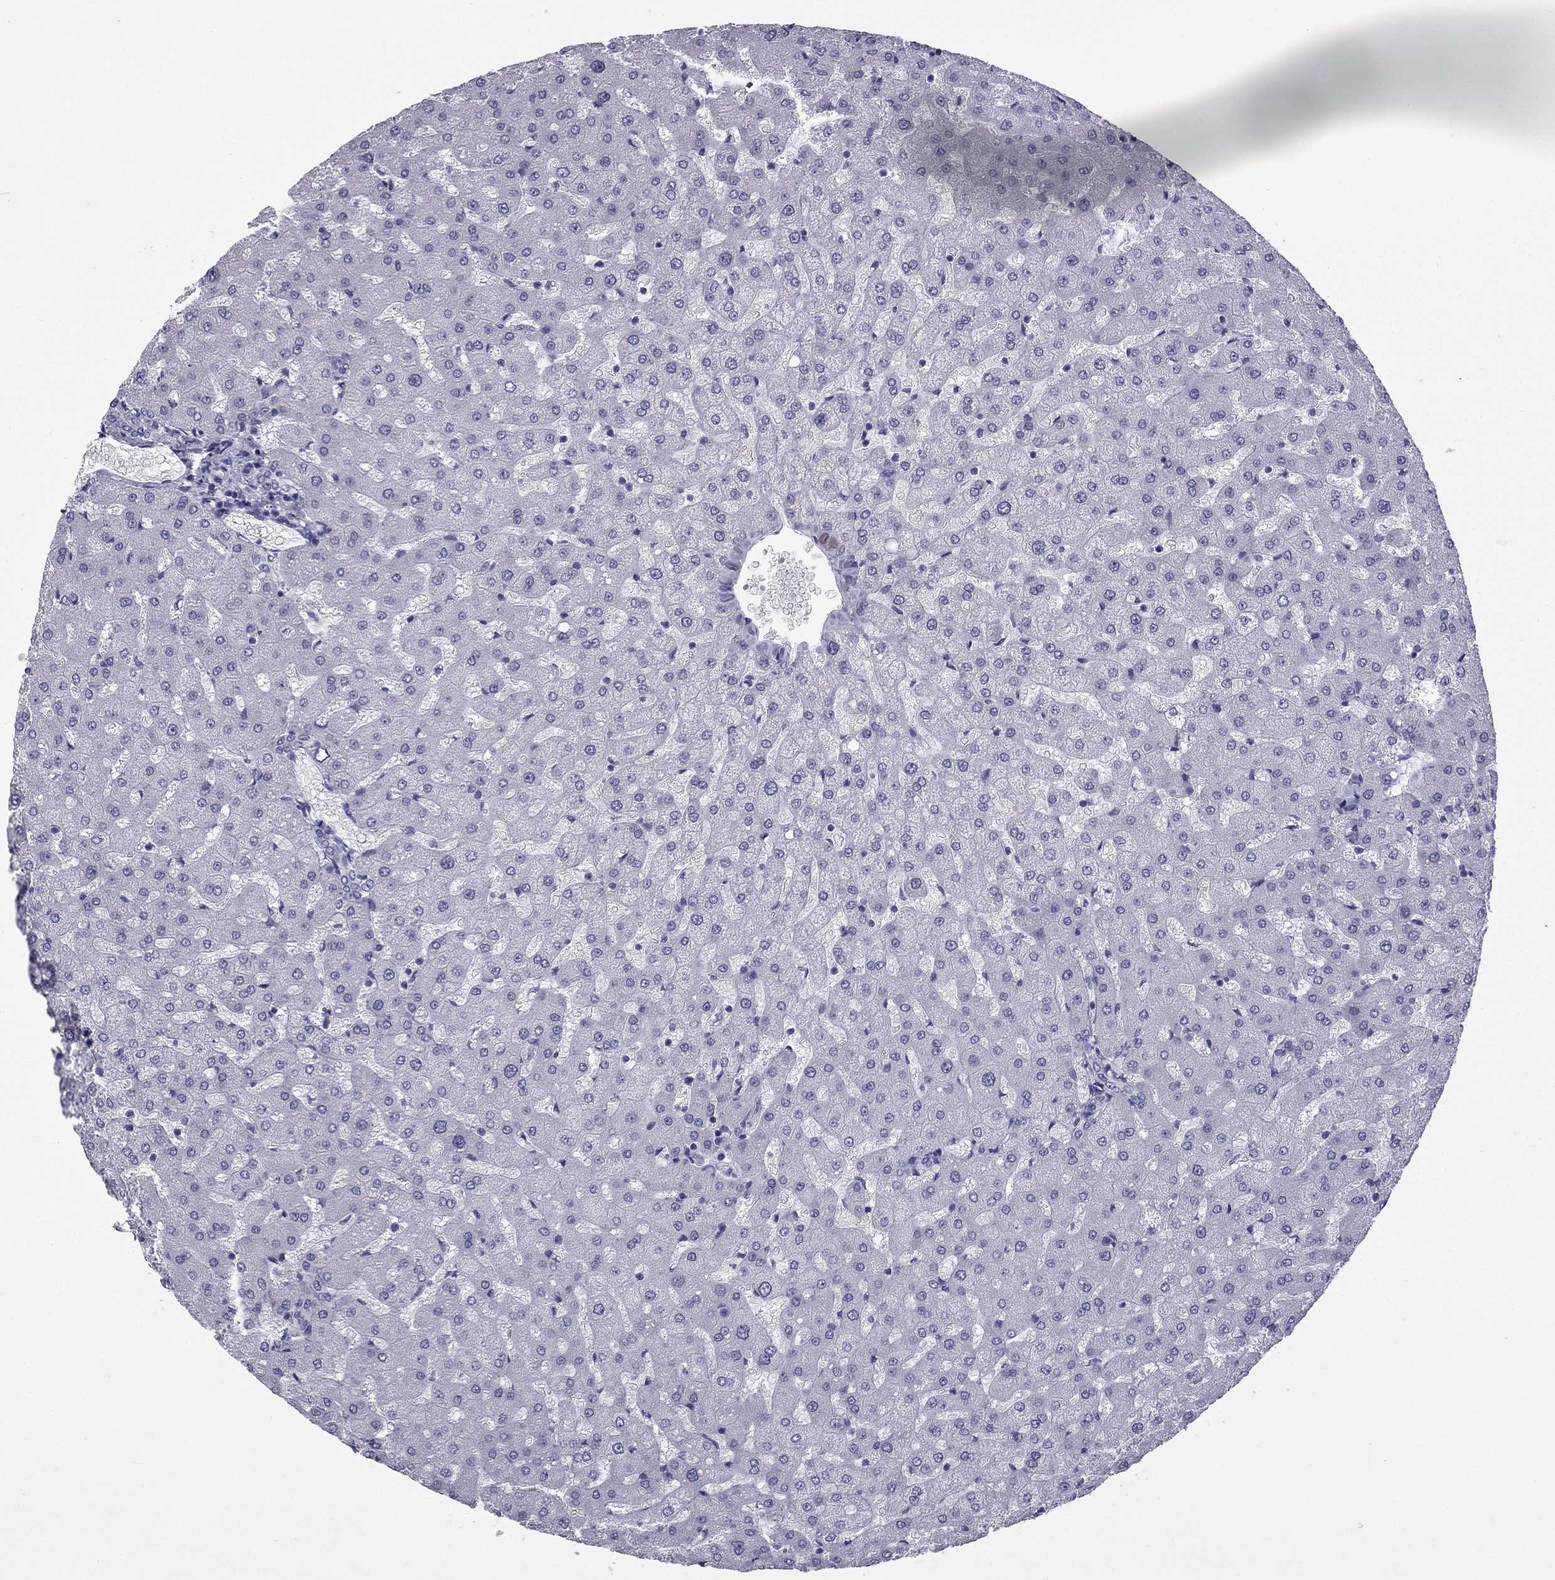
{"staining": {"intensity": "negative", "quantity": "none", "location": "none"}, "tissue": "liver", "cell_type": "Cholangiocytes", "image_type": "normal", "snomed": [{"axis": "morphology", "description": "Normal tissue, NOS"}, {"axis": "topography", "description": "Liver"}], "caption": "Immunohistochemistry (IHC) image of unremarkable human liver stained for a protein (brown), which reveals no staining in cholangiocytes. Brightfield microscopy of IHC stained with DAB (brown) and hematoxylin (blue), captured at high magnification.", "gene": "CFAP53", "patient": {"sex": "female", "age": 50}}